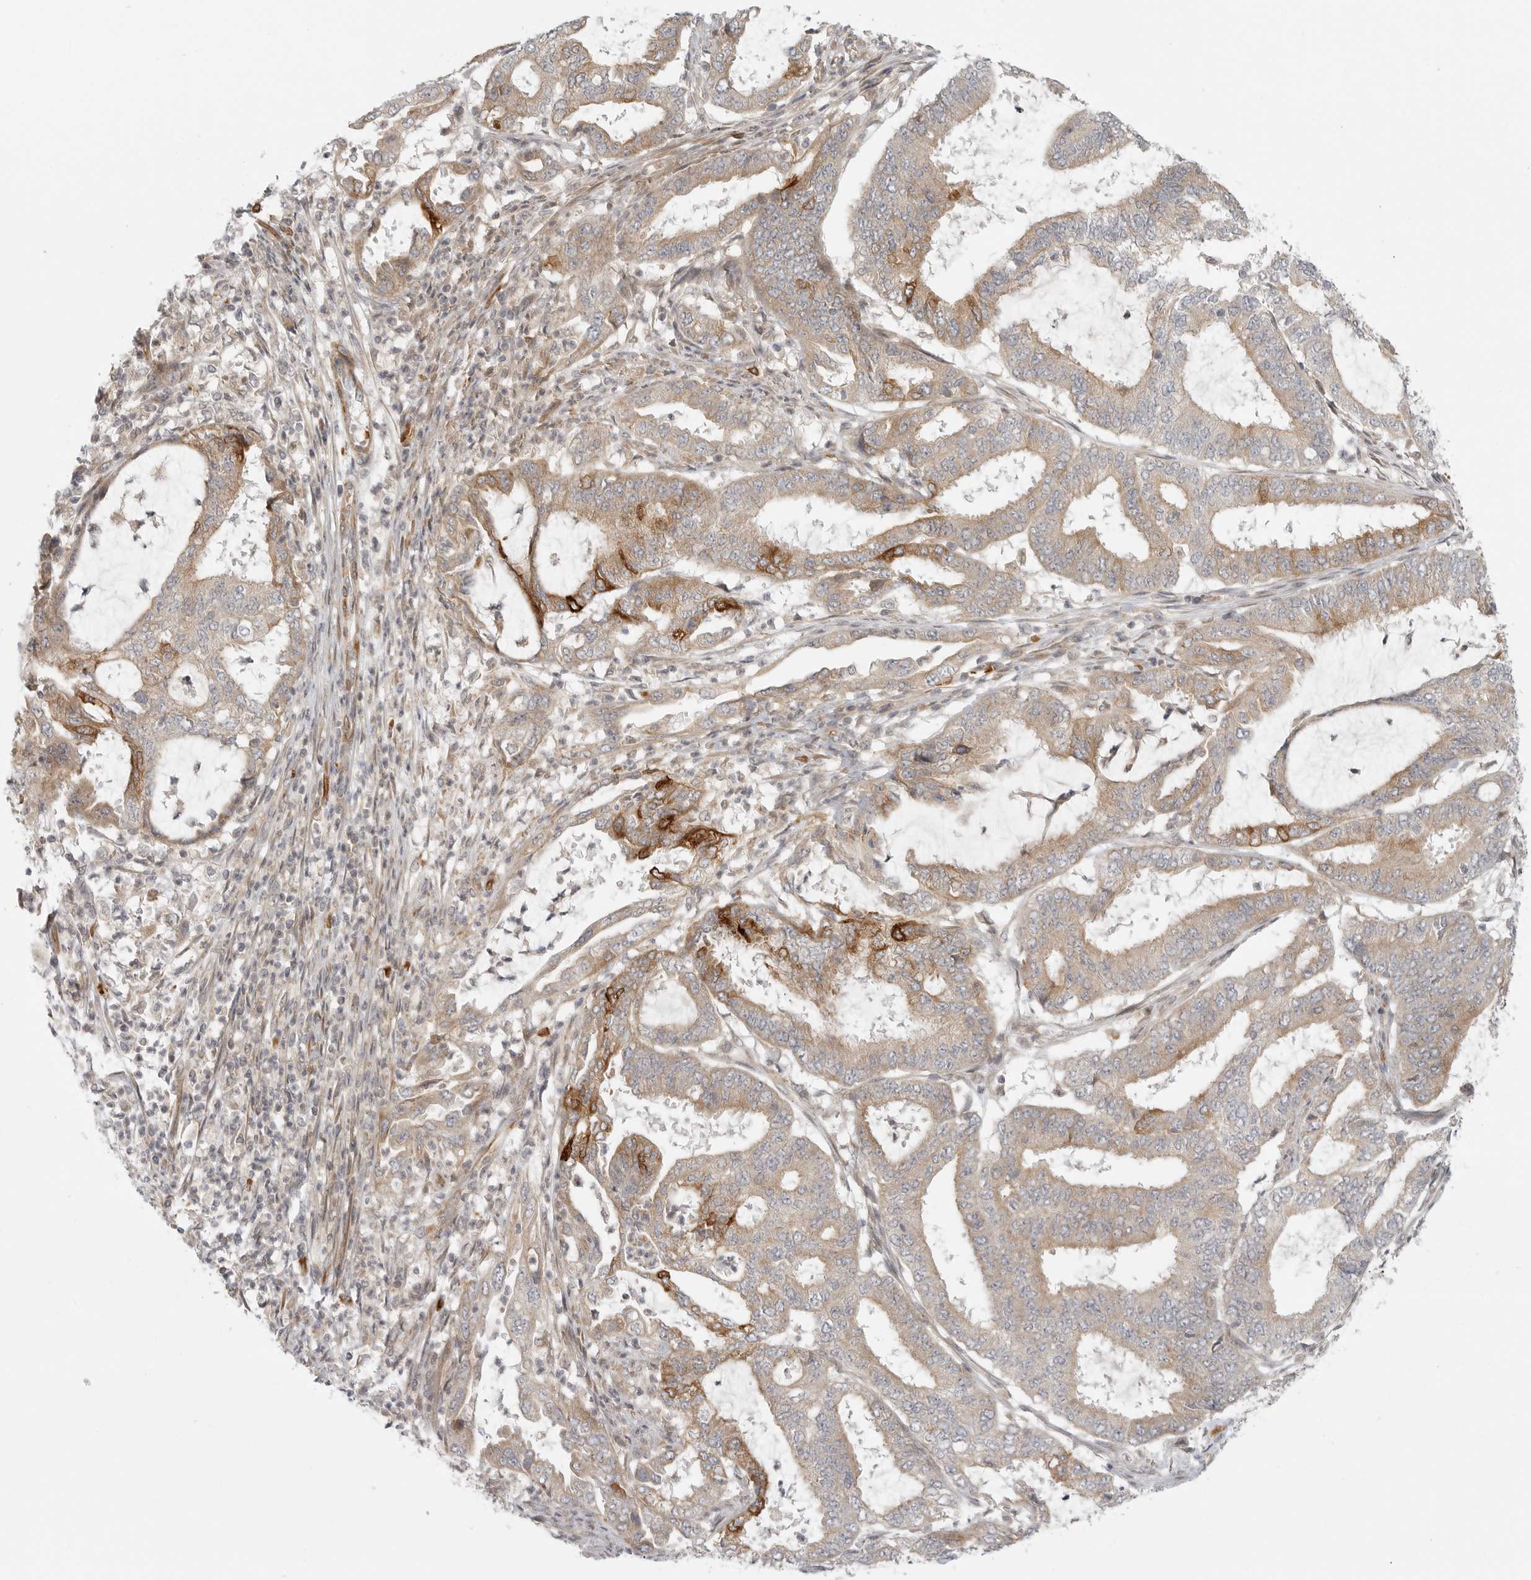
{"staining": {"intensity": "strong", "quantity": "<25%", "location": "cytoplasmic/membranous"}, "tissue": "endometrial cancer", "cell_type": "Tumor cells", "image_type": "cancer", "snomed": [{"axis": "morphology", "description": "Adenocarcinoma, NOS"}, {"axis": "topography", "description": "Endometrium"}], "caption": "A micrograph of endometrial cancer (adenocarcinoma) stained for a protein demonstrates strong cytoplasmic/membranous brown staining in tumor cells.", "gene": "CCPG1", "patient": {"sex": "female", "age": 51}}